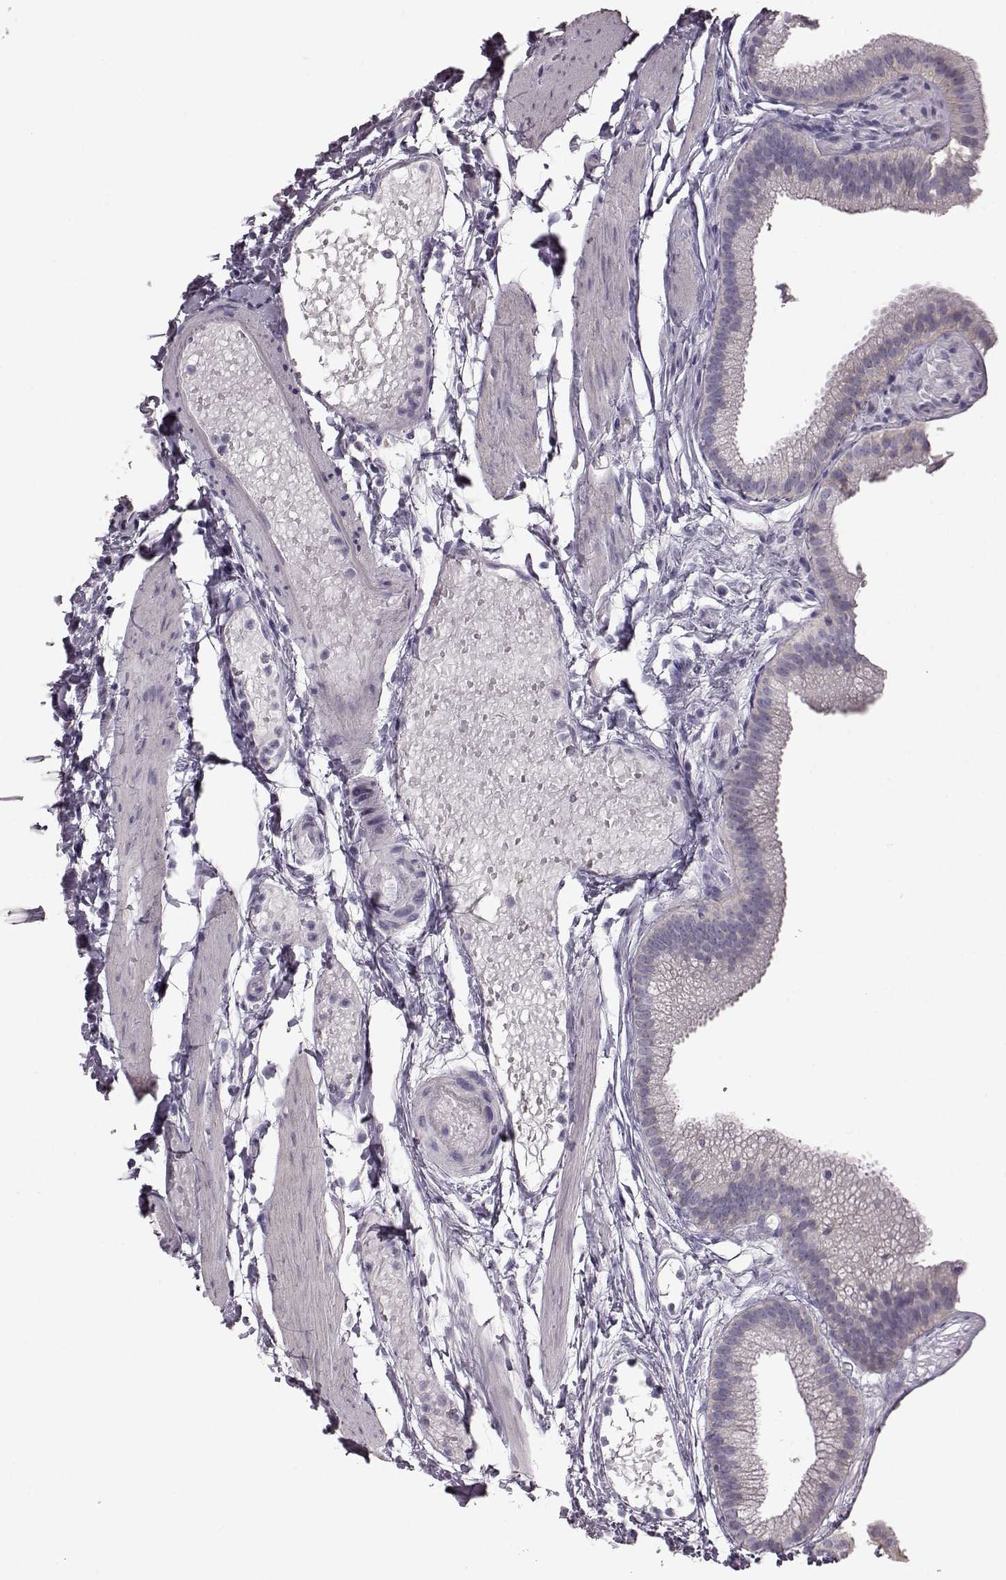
{"staining": {"intensity": "negative", "quantity": "none", "location": "none"}, "tissue": "gallbladder", "cell_type": "Glandular cells", "image_type": "normal", "snomed": [{"axis": "morphology", "description": "Normal tissue, NOS"}, {"axis": "topography", "description": "Gallbladder"}], "caption": "DAB (3,3'-diaminobenzidine) immunohistochemical staining of unremarkable gallbladder demonstrates no significant expression in glandular cells. Brightfield microscopy of immunohistochemistry (IHC) stained with DAB (3,3'-diaminobenzidine) (brown) and hematoxylin (blue), captured at high magnification.", "gene": "CRYBA2", "patient": {"sex": "female", "age": 45}}